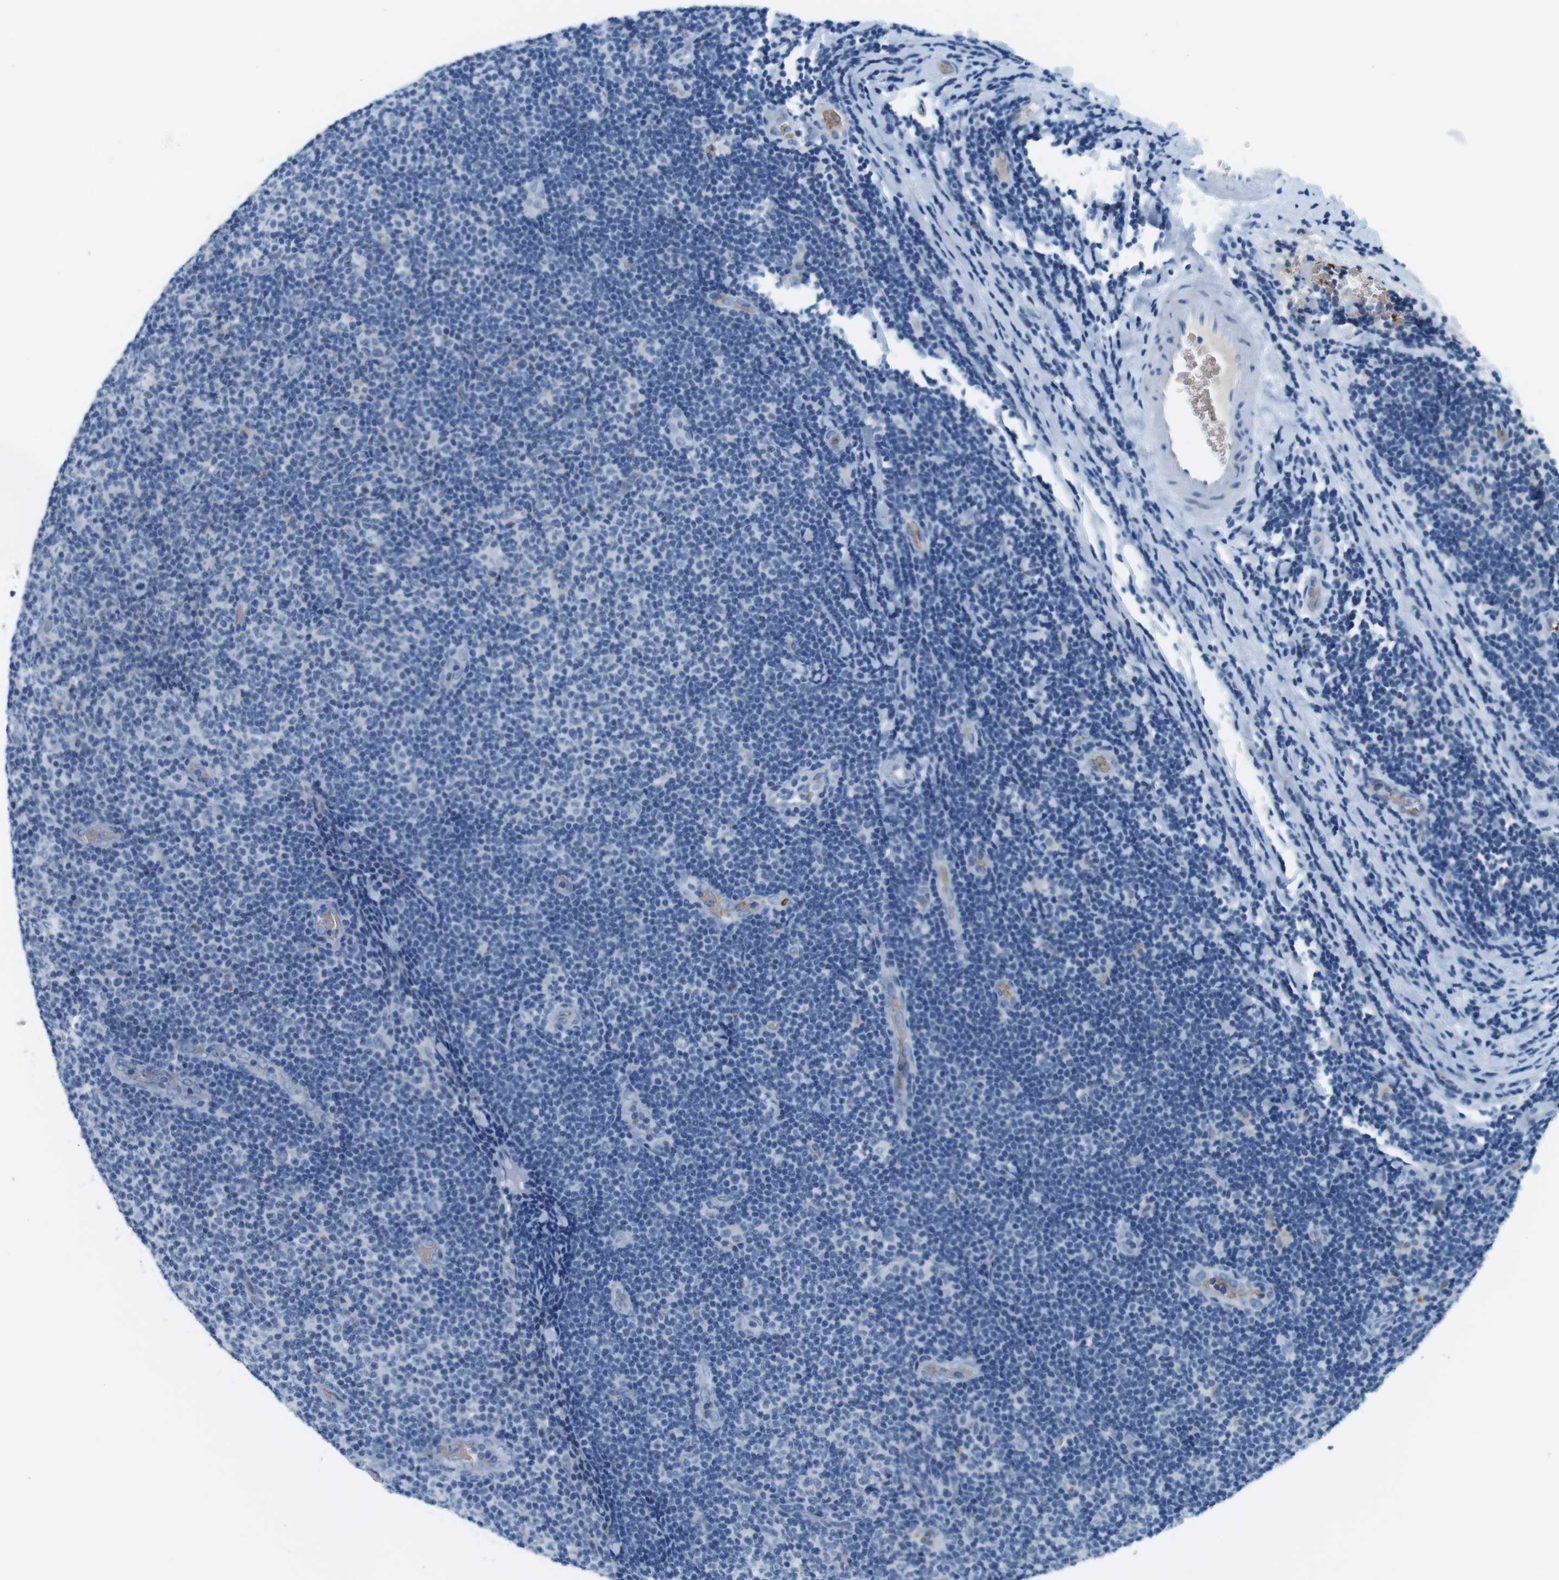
{"staining": {"intensity": "negative", "quantity": "none", "location": "none"}, "tissue": "lymphoma", "cell_type": "Tumor cells", "image_type": "cancer", "snomed": [{"axis": "morphology", "description": "Malignant lymphoma, non-Hodgkin's type, Low grade"}, {"axis": "topography", "description": "Lymph node"}], "caption": "Protein analysis of lymphoma shows no significant staining in tumor cells. Brightfield microscopy of immunohistochemistry (IHC) stained with DAB (3,3'-diaminobenzidine) (brown) and hematoxylin (blue), captured at high magnification.", "gene": "TFAP2C", "patient": {"sex": "male", "age": 83}}